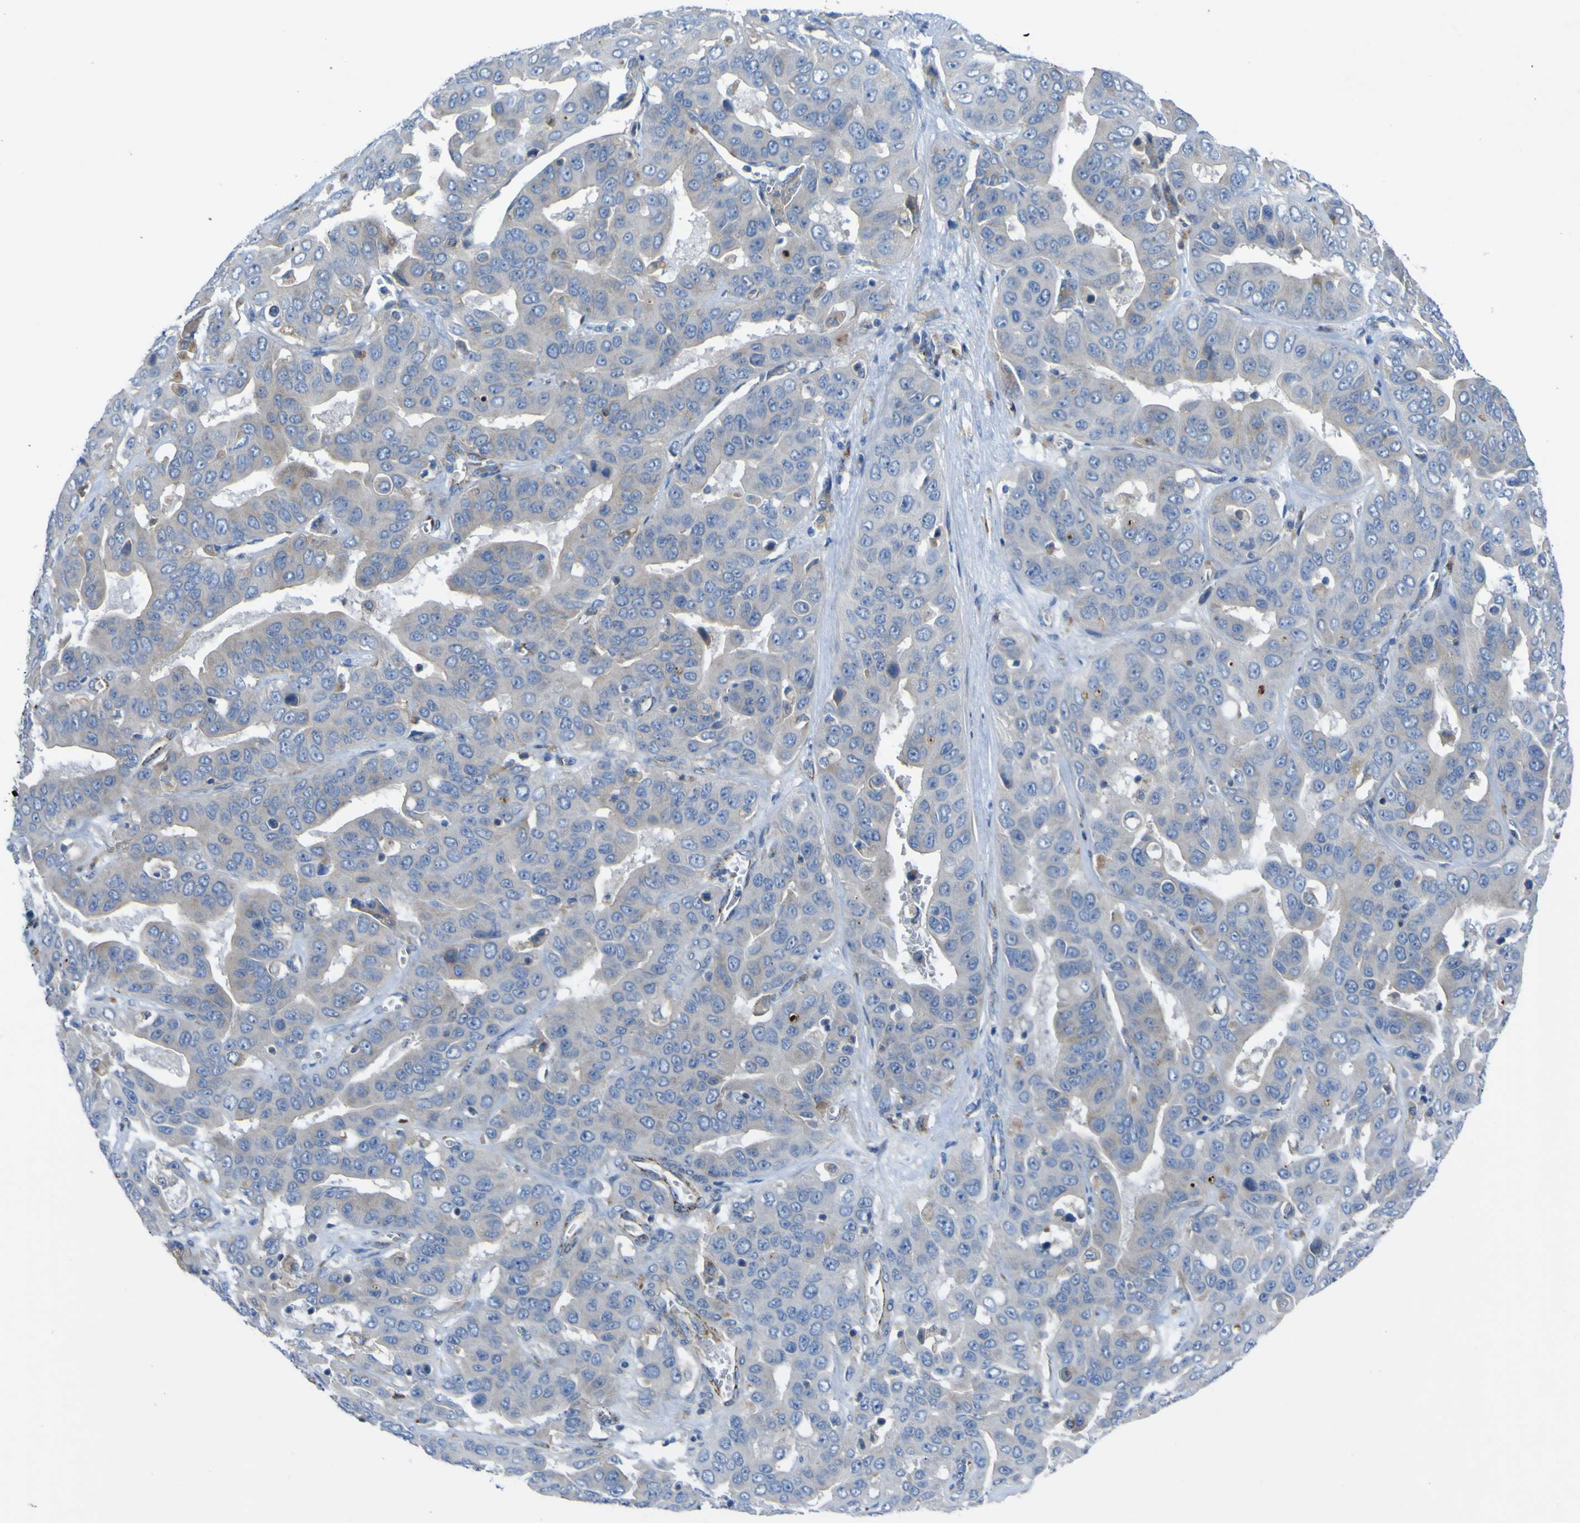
{"staining": {"intensity": "weak", "quantity": "<25%", "location": "cytoplasmic/membranous"}, "tissue": "liver cancer", "cell_type": "Tumor cells", "image_type": "cancer", "snomed": [{"axis": "morphology", "description": "Cholangiocarcinoma"}, {"axis": "topography", "description": "Liver"}], "caption": "Tumor cells show no significant positivity in liver cancer. The staining is performed using DAB (3,3'-diaminobenzidine) brown chromogen with nuclei counter-stained in using hematoxylin.", "gene": "CST3", "patient": {"sex": "female", "age": 52}}